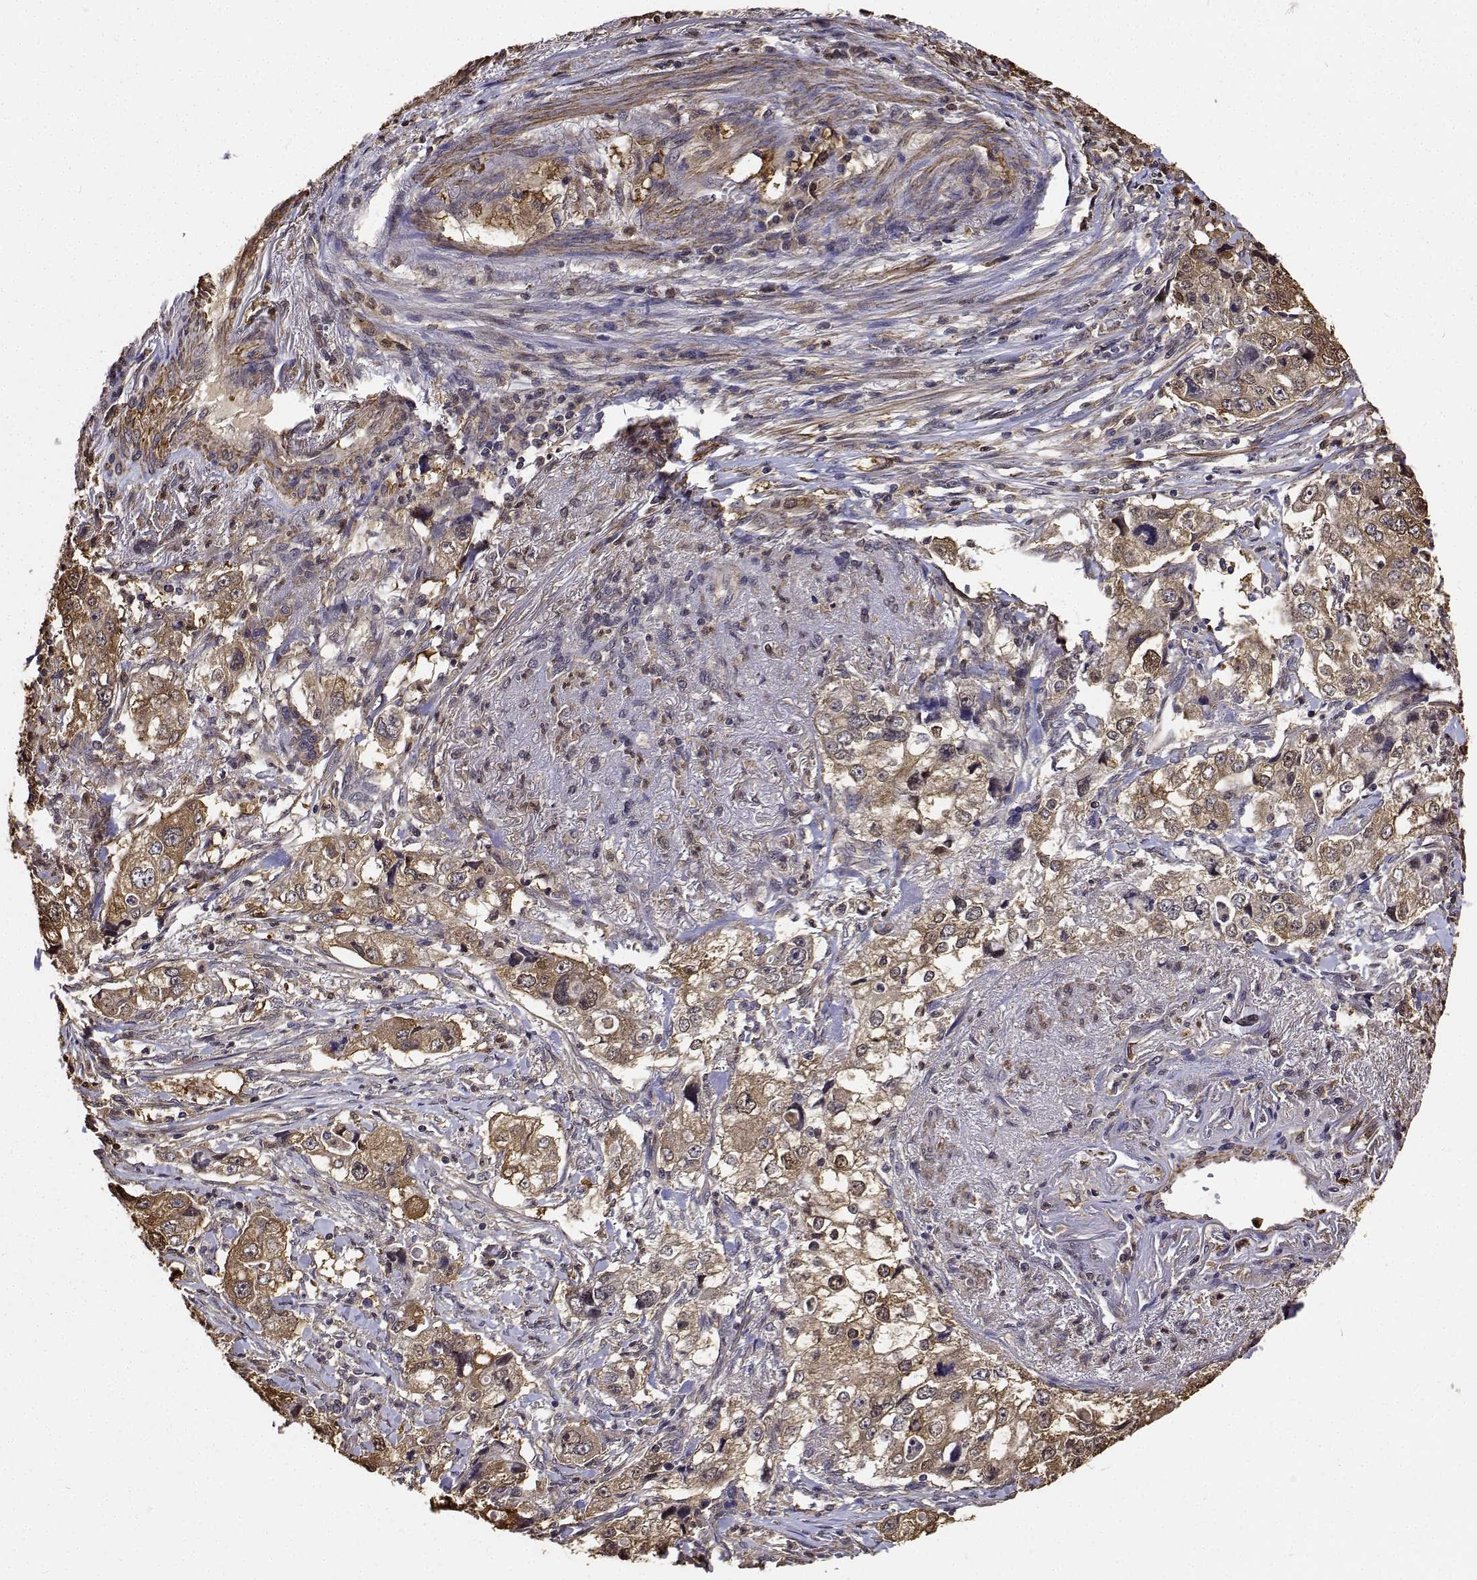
{"staining": {"intensity": "moderate", "quantity": ">75%", "location": "cytoplasmic/membranous"}, "tissue": "stomach cancer", "cell_type": "Tumor cells", "image_type": "cancer", "snomed": [{"axis": "morphology", "description": "Adenocarcinoma, NOS"}, {"axis": "topography", "description": "Stomach, upper"}], "caption": "Stomach cancer (adenocarcinoma) tissue shows moderate cytoplasmic/membranous expression in approximately >75% of tumor cells", "gene": "PCID2", "patient": {"sex": "male", "age": 75}}